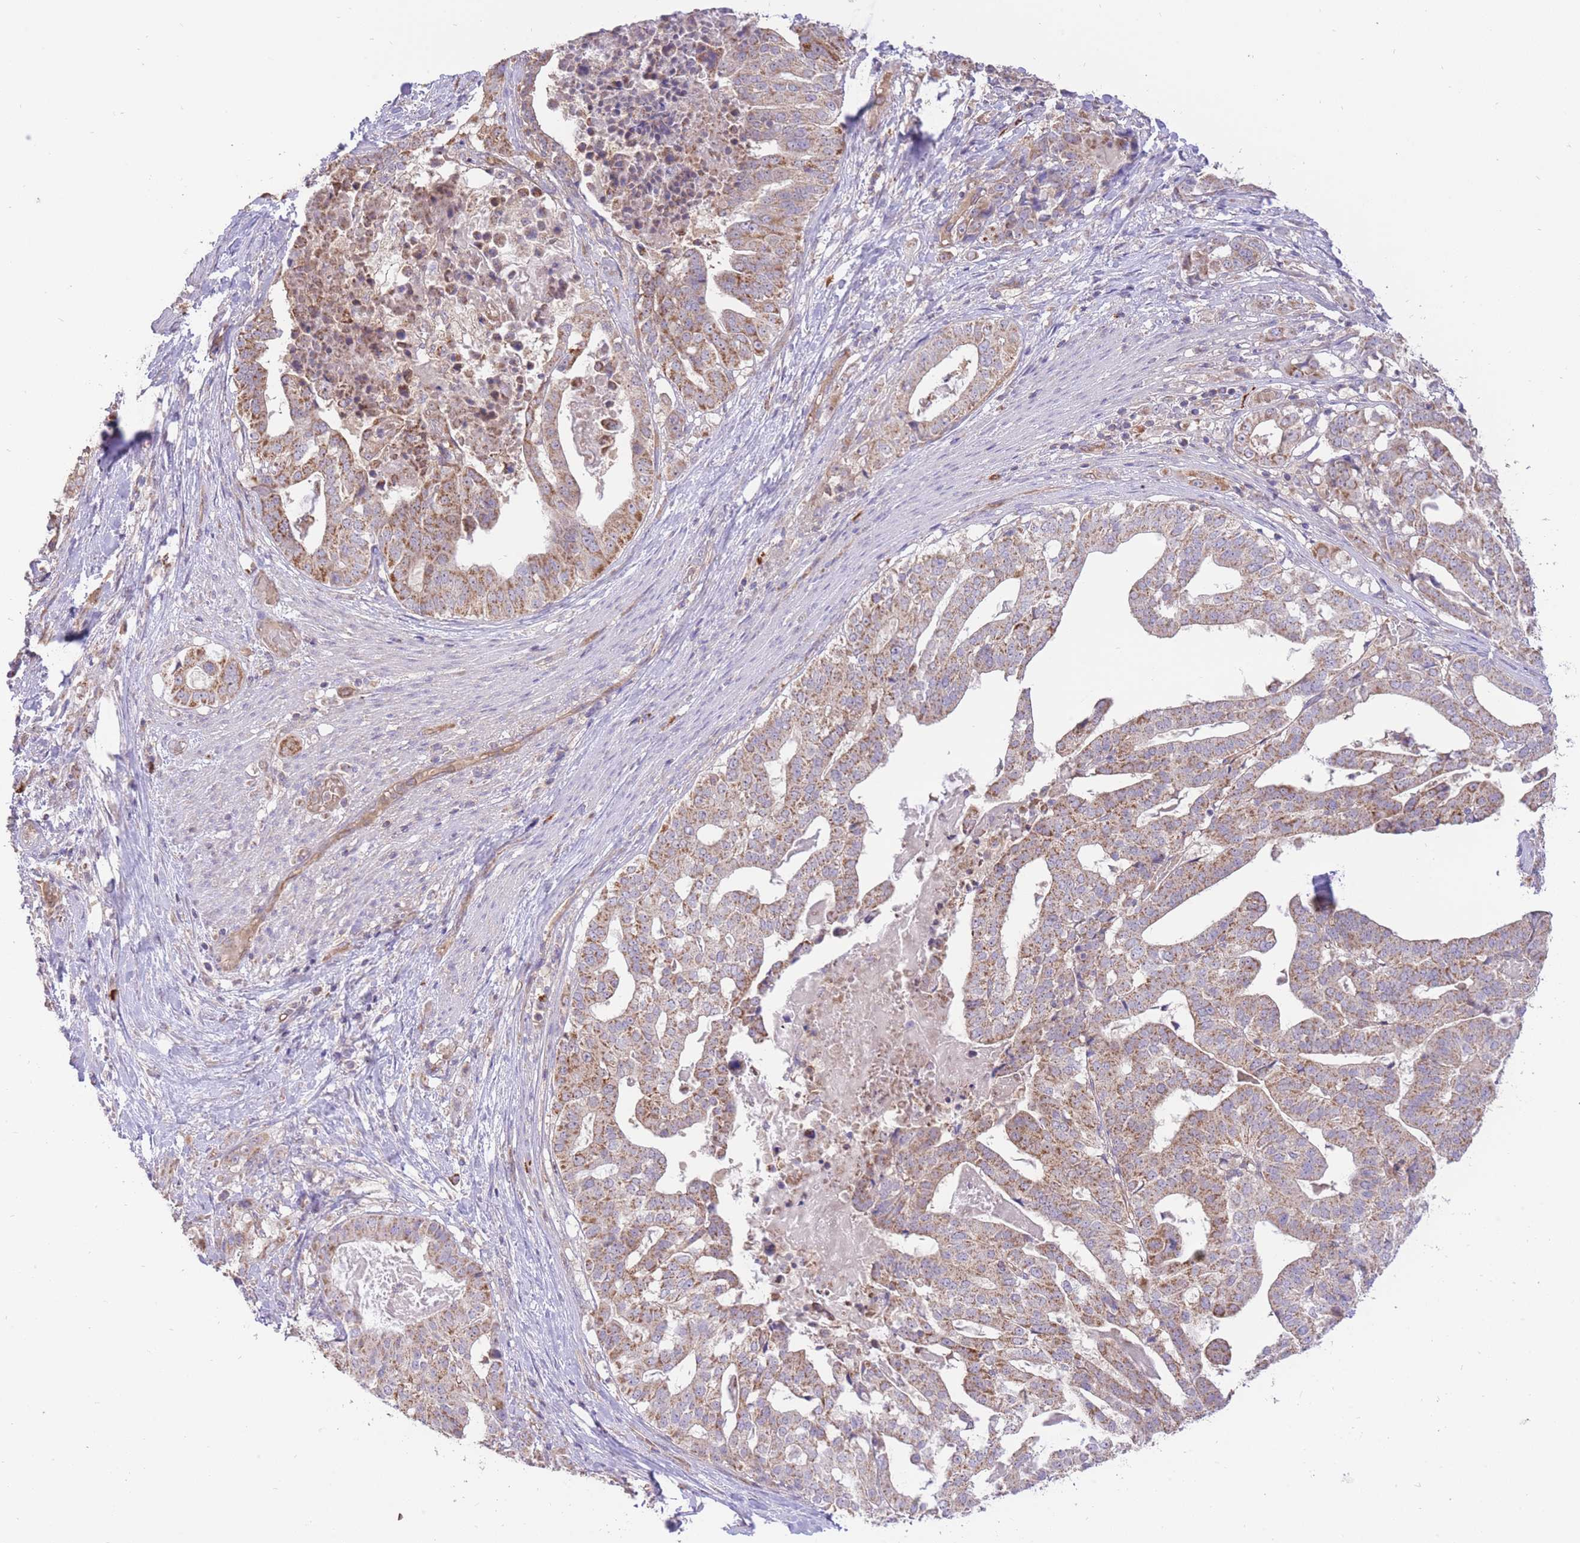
{"staining": {"intensity": "moderate", "quantity": ">75%", "location": "cytoplasmic/membranous"}, "tissue": "stomach cancer", "cell_type": "Tumor cells", "image_type": "cancer", "snomed": [{"axis": "morphology", "description": "Adenocarcinoma, NOS"}, {"axis": "topography", "description": "Stomach"}], "caption": "An image showing moderate cytoplasmic/membranous expression in about >75% of tumor cells in stomach adenocarcinoma, as visualized by brown immunohistochemical staining.", "gene": "PREP", "patient": {"sex": "male", "age": 48}}